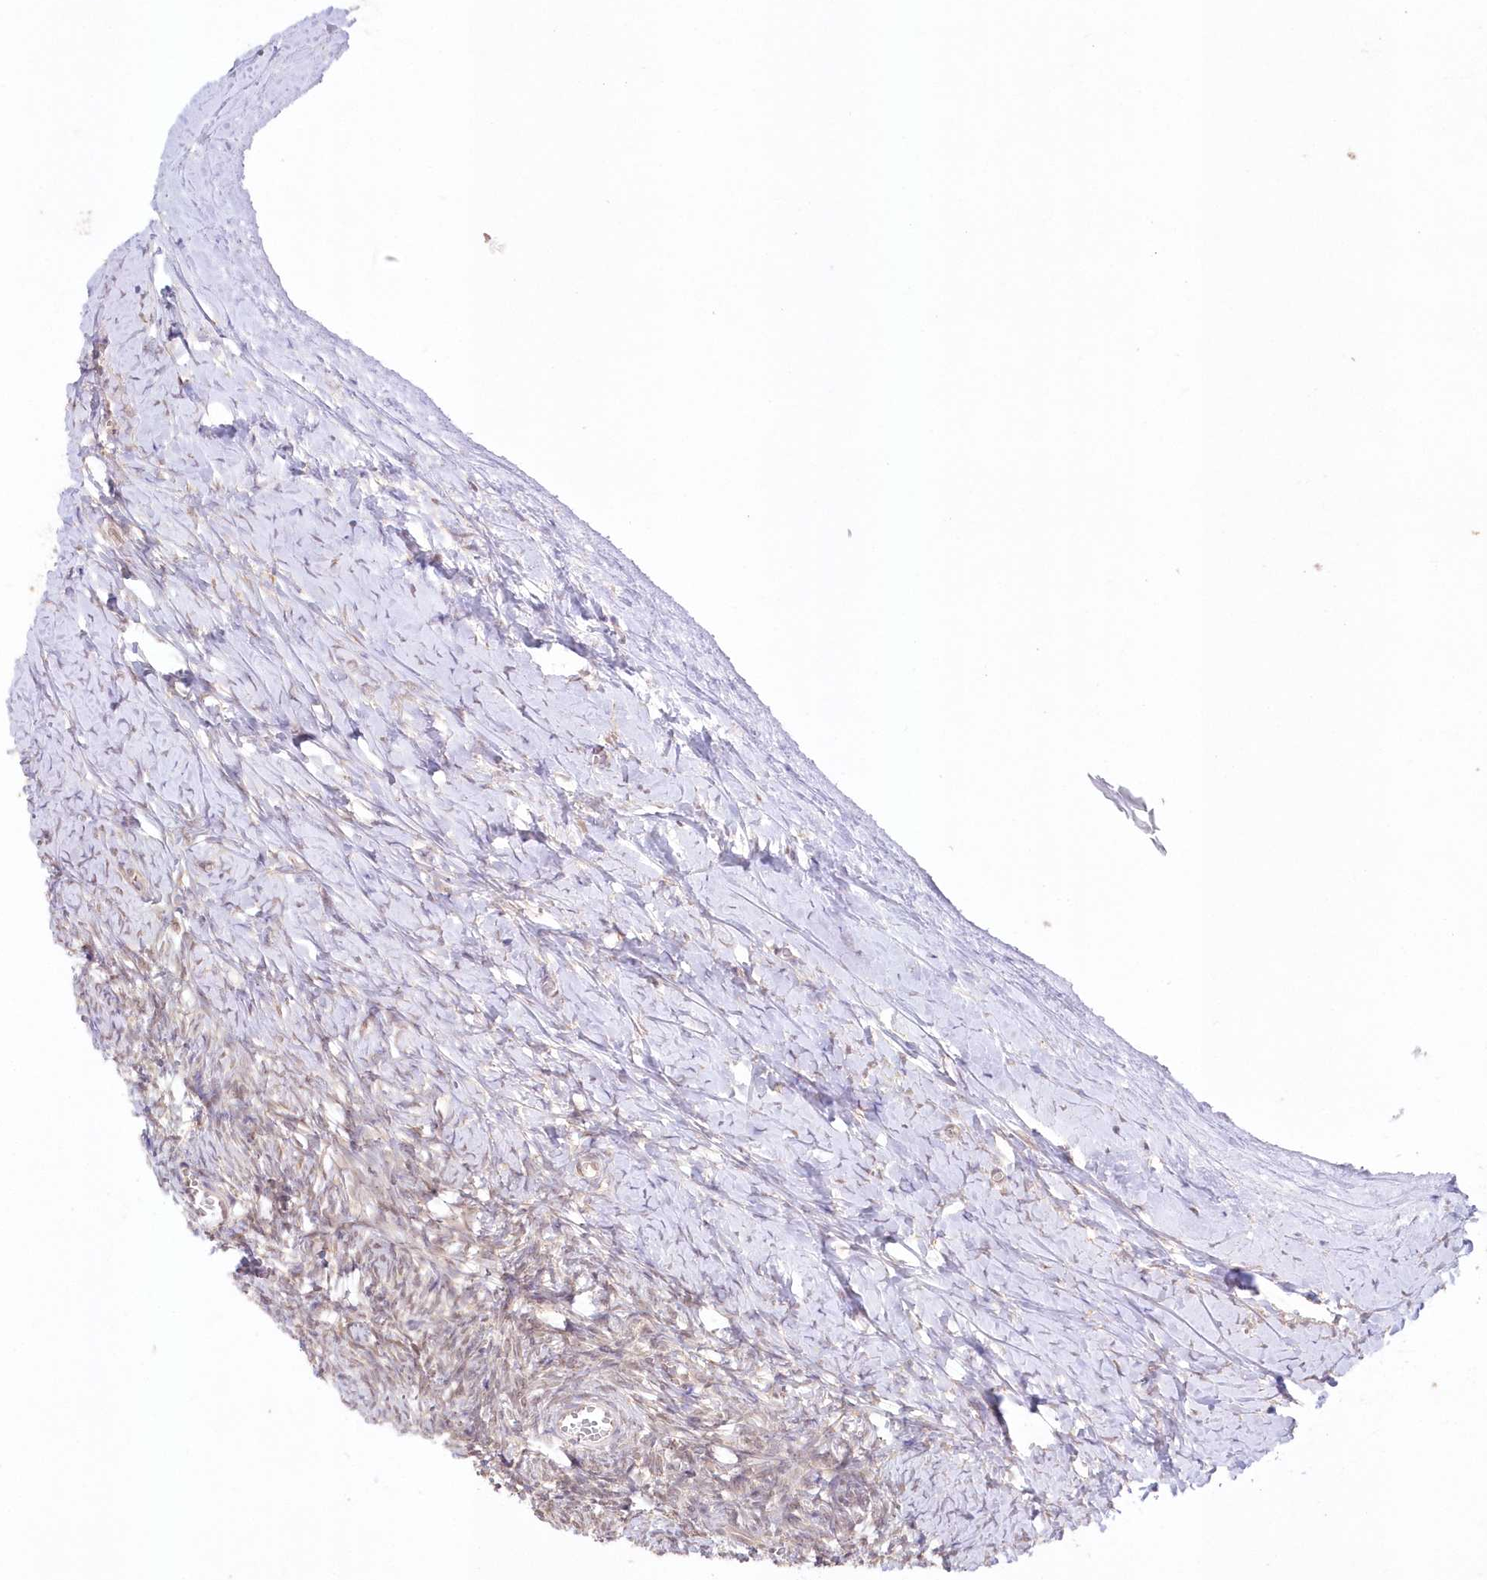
{"staining": {"intensity": "weak", "quantity": "25%-75%", "location": "nuclear"}, "tissue": "ovary", "cell_type": "Ovarian stroma cells", "image_type": "normal", "snomed": [{"axis": "morphology", "description": "Normal tissue, NOS"}, {"axis": "morphology", "description": "Developmental malformation"}, {"axis": "topography", "description": "Ovary"}], "caption": "Immunohistochemistry image of unremarkable ovary: human ovary stained using immunohistochemistry (IHC) shows low levels of weak protein expression localized specifically in the nuclear of ovarian stroma cells, appearing as a nuclear brown color.", "gene": "RNPEP", "patient": {"sex": "female", "age": 39}}